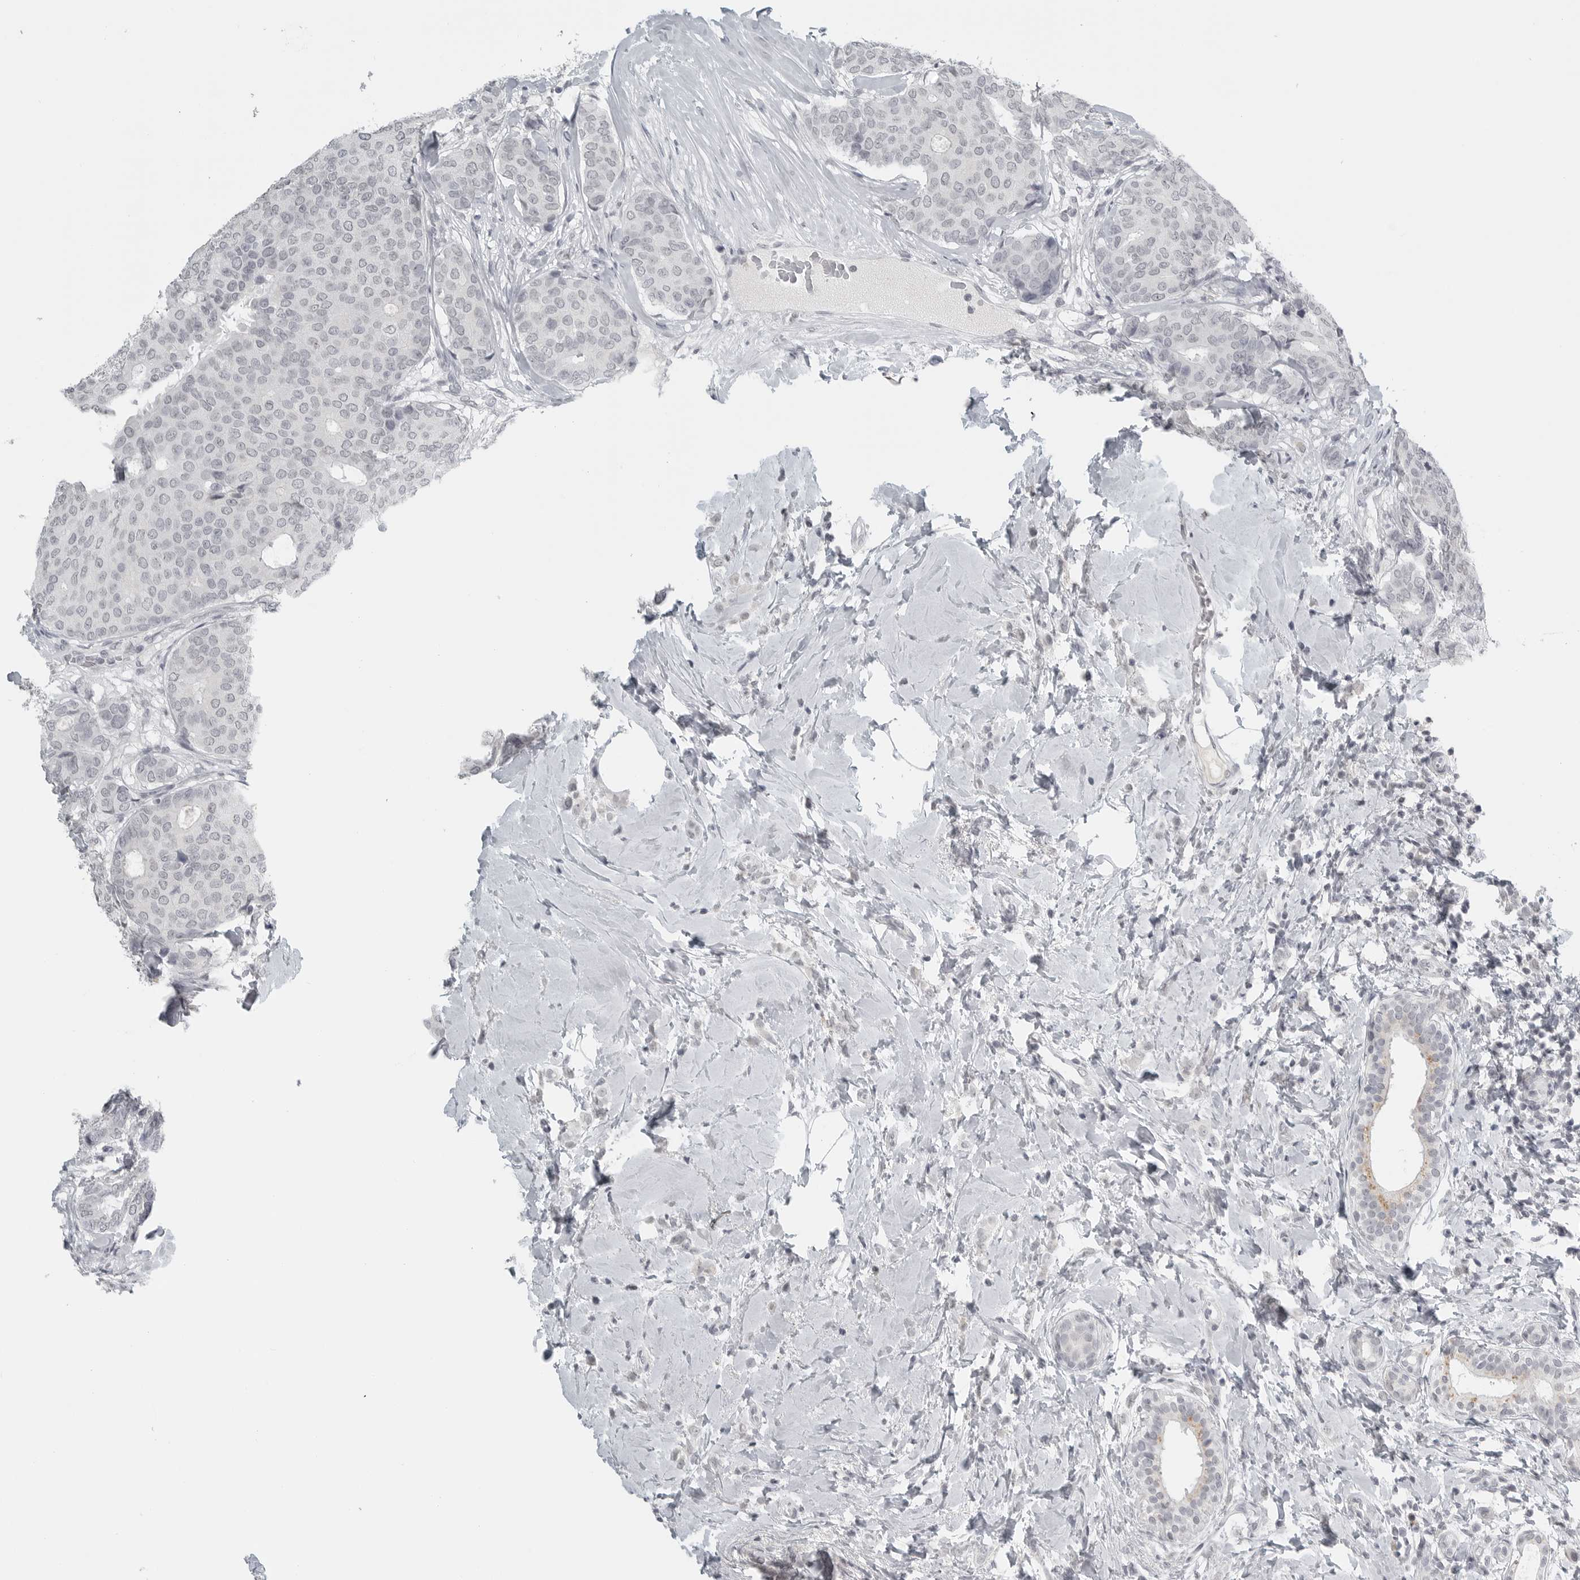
{"staining": {"intensity": "negative", "quantity": "none", "location": "none"}, "tissue": "breast cancer", "cell_type": "Tumor cells", "image_type": "cancer", "snomed": [{"axis": "morphology", "description": "Lobular carcinoma"}, {"axis": "topography", "description": "Breast"}], "caption": "Immunohistochemical staining of lobular carcinoma (breast) demonstrates no significant staining in tumor cells. (DAB IHC with hematoxylin counter stain).", "gene": "BPIFA1", "patient": {"sex": "female", "age": 47}}